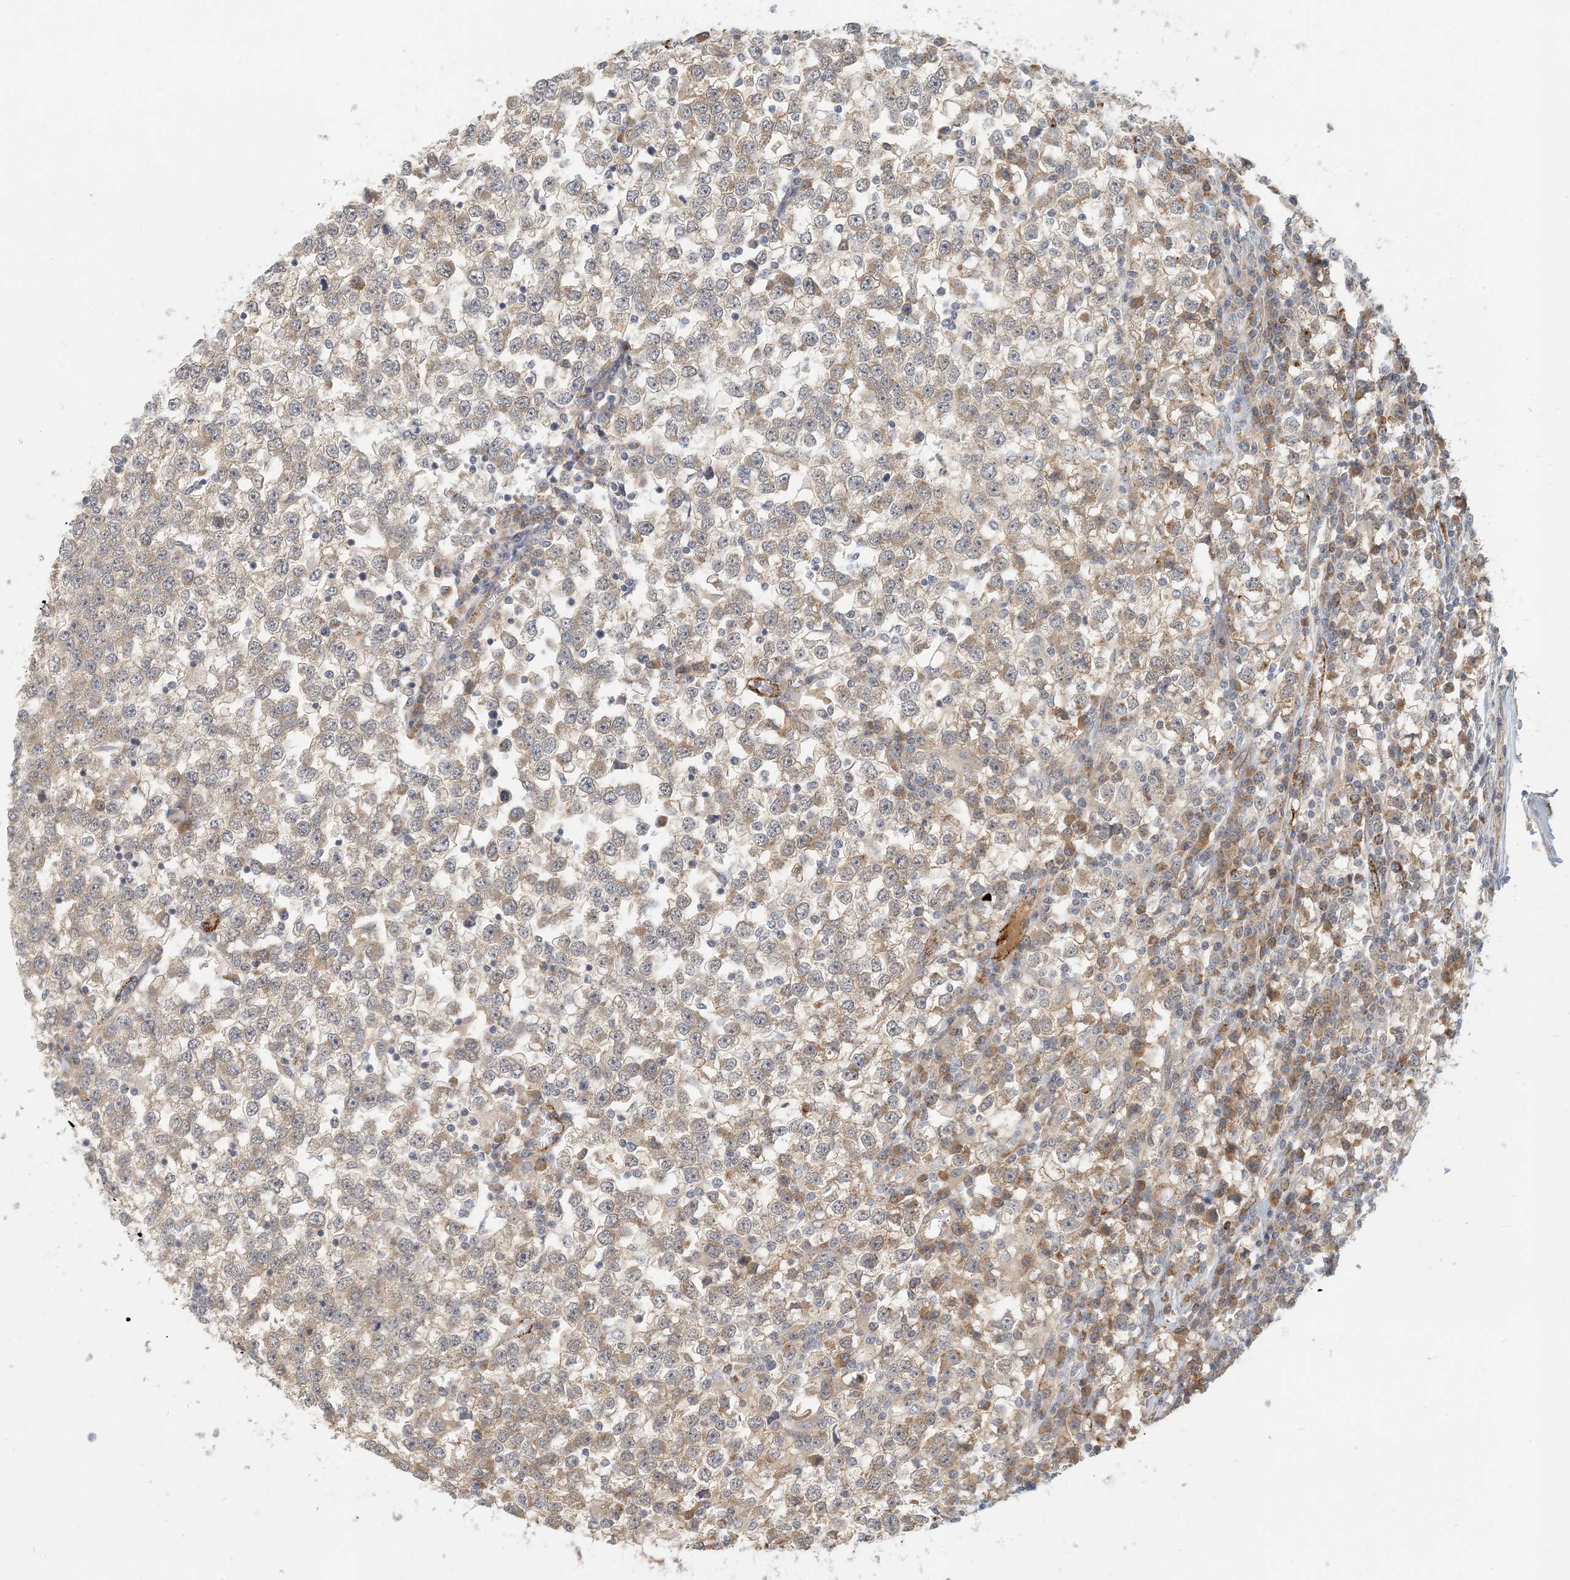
{"staining": {"intensity": "weak", "quantity": ">75%", "location": "cytoplasmic/membranous"}, "tissue": "testis cancer", "cell_type": "Tumor cells", "image_type": "cancer", "snomed": [{"axis": "morphology", "description": "Seminoma, NOS"}, {"axis": "topography", "description": "Testis"}], "caption": "IHC histopathology image of human testis seminoma stained for a protein (brown), which reveals low levels of weak cytoplasmic/membranous positivity in approximately >75% of tumor cells.", "gene": "ZBTB3", "patient": {"sex": "male", "age": 65}}